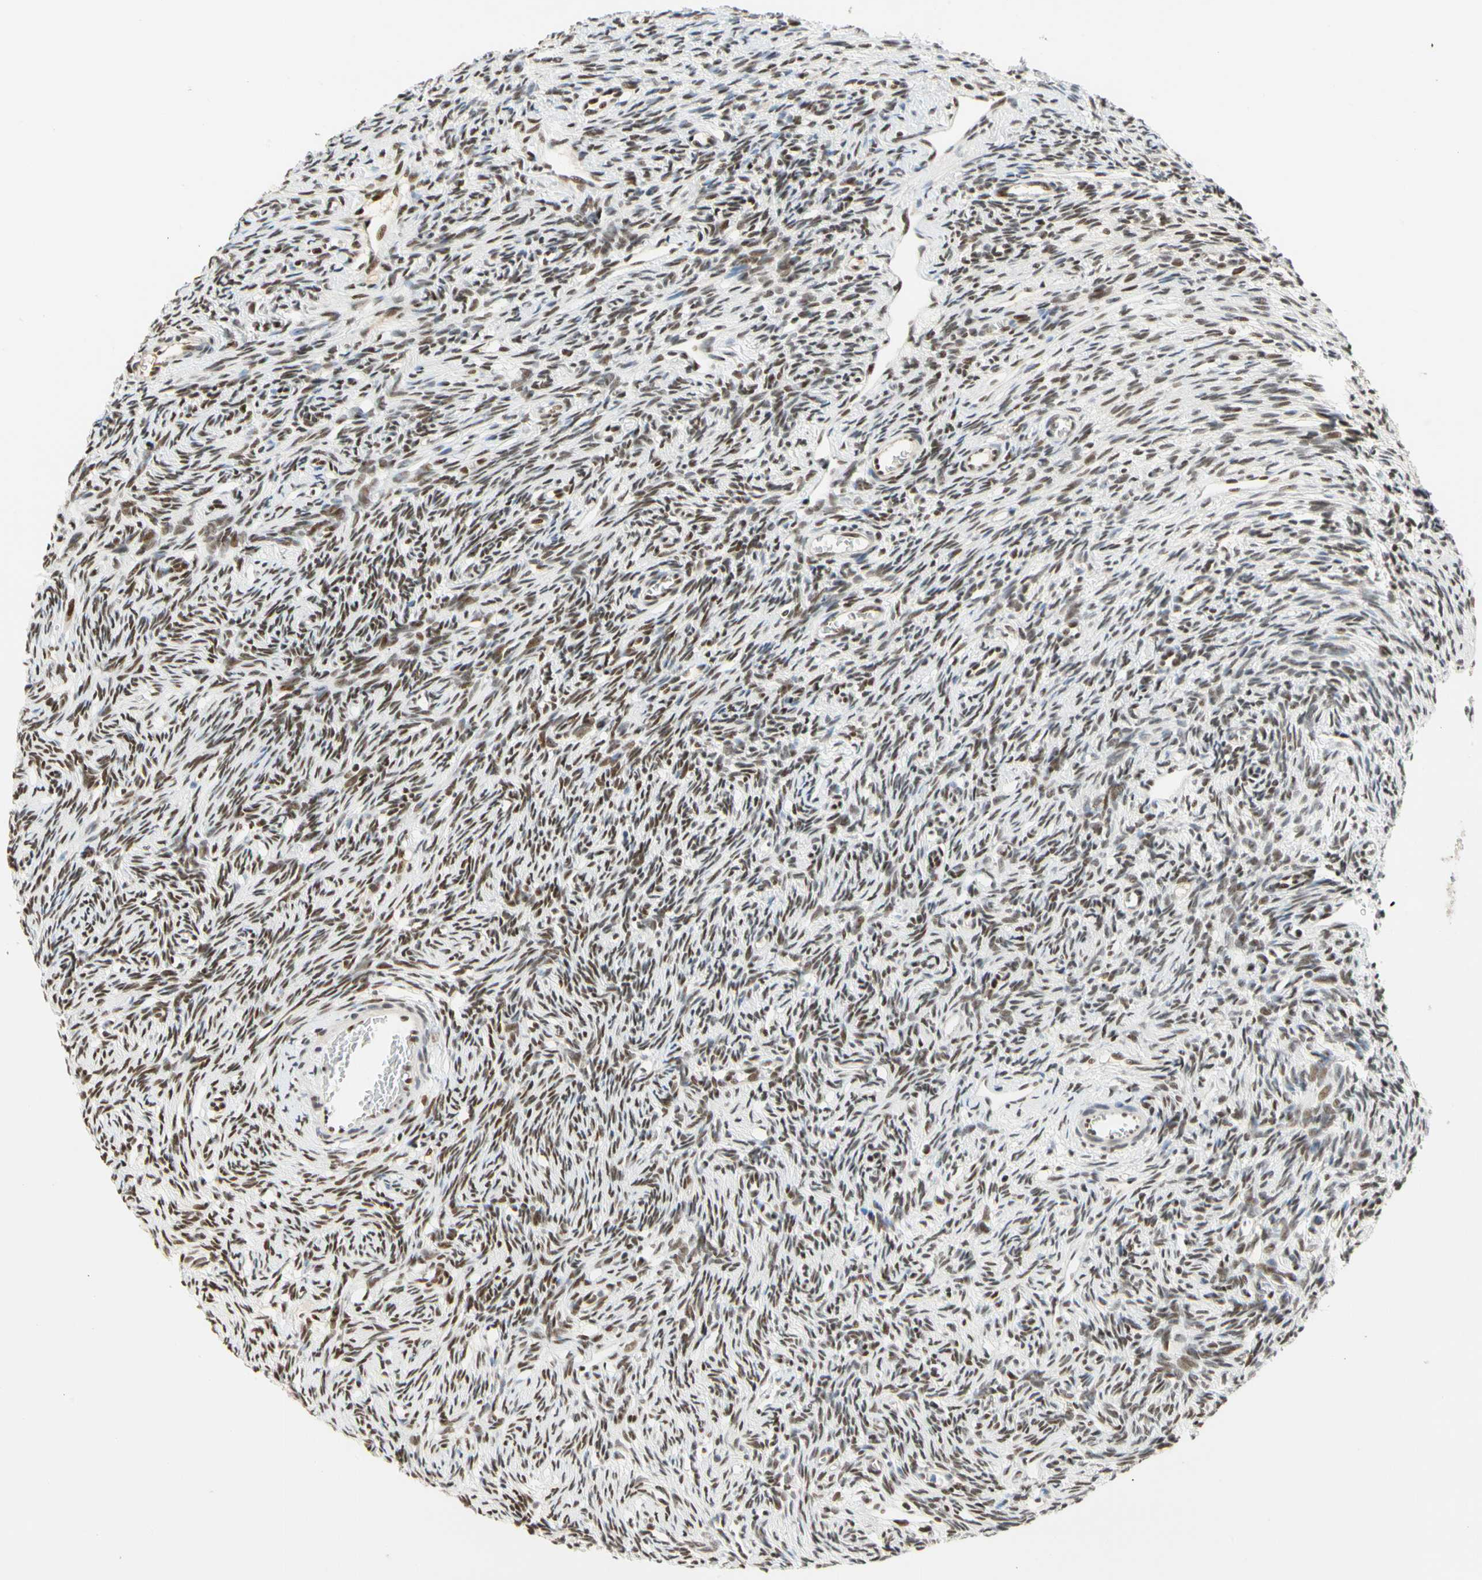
{"staining": {"intensity": "moderate", "quantity": ">75%", "location": "nuclear"}, "tissue": "ovary", "cell_type": "Ovarian stroma cells", "image_type": "normal", "snomed": [{"axis": "morphology", "description": "Normal tissue, NOS"}, {"axis": "topography", "description": "Ovary"}], "caption": "This micrograph shows normal ovary stained with IHC to label a protein in brown. The nuclear of ovarian stroma cells show moderate positivity for the protein. Nuclei are counter-stained blue.", "gene": "ZSCAN16", "patient": {"sex": "female", "age": 33}}